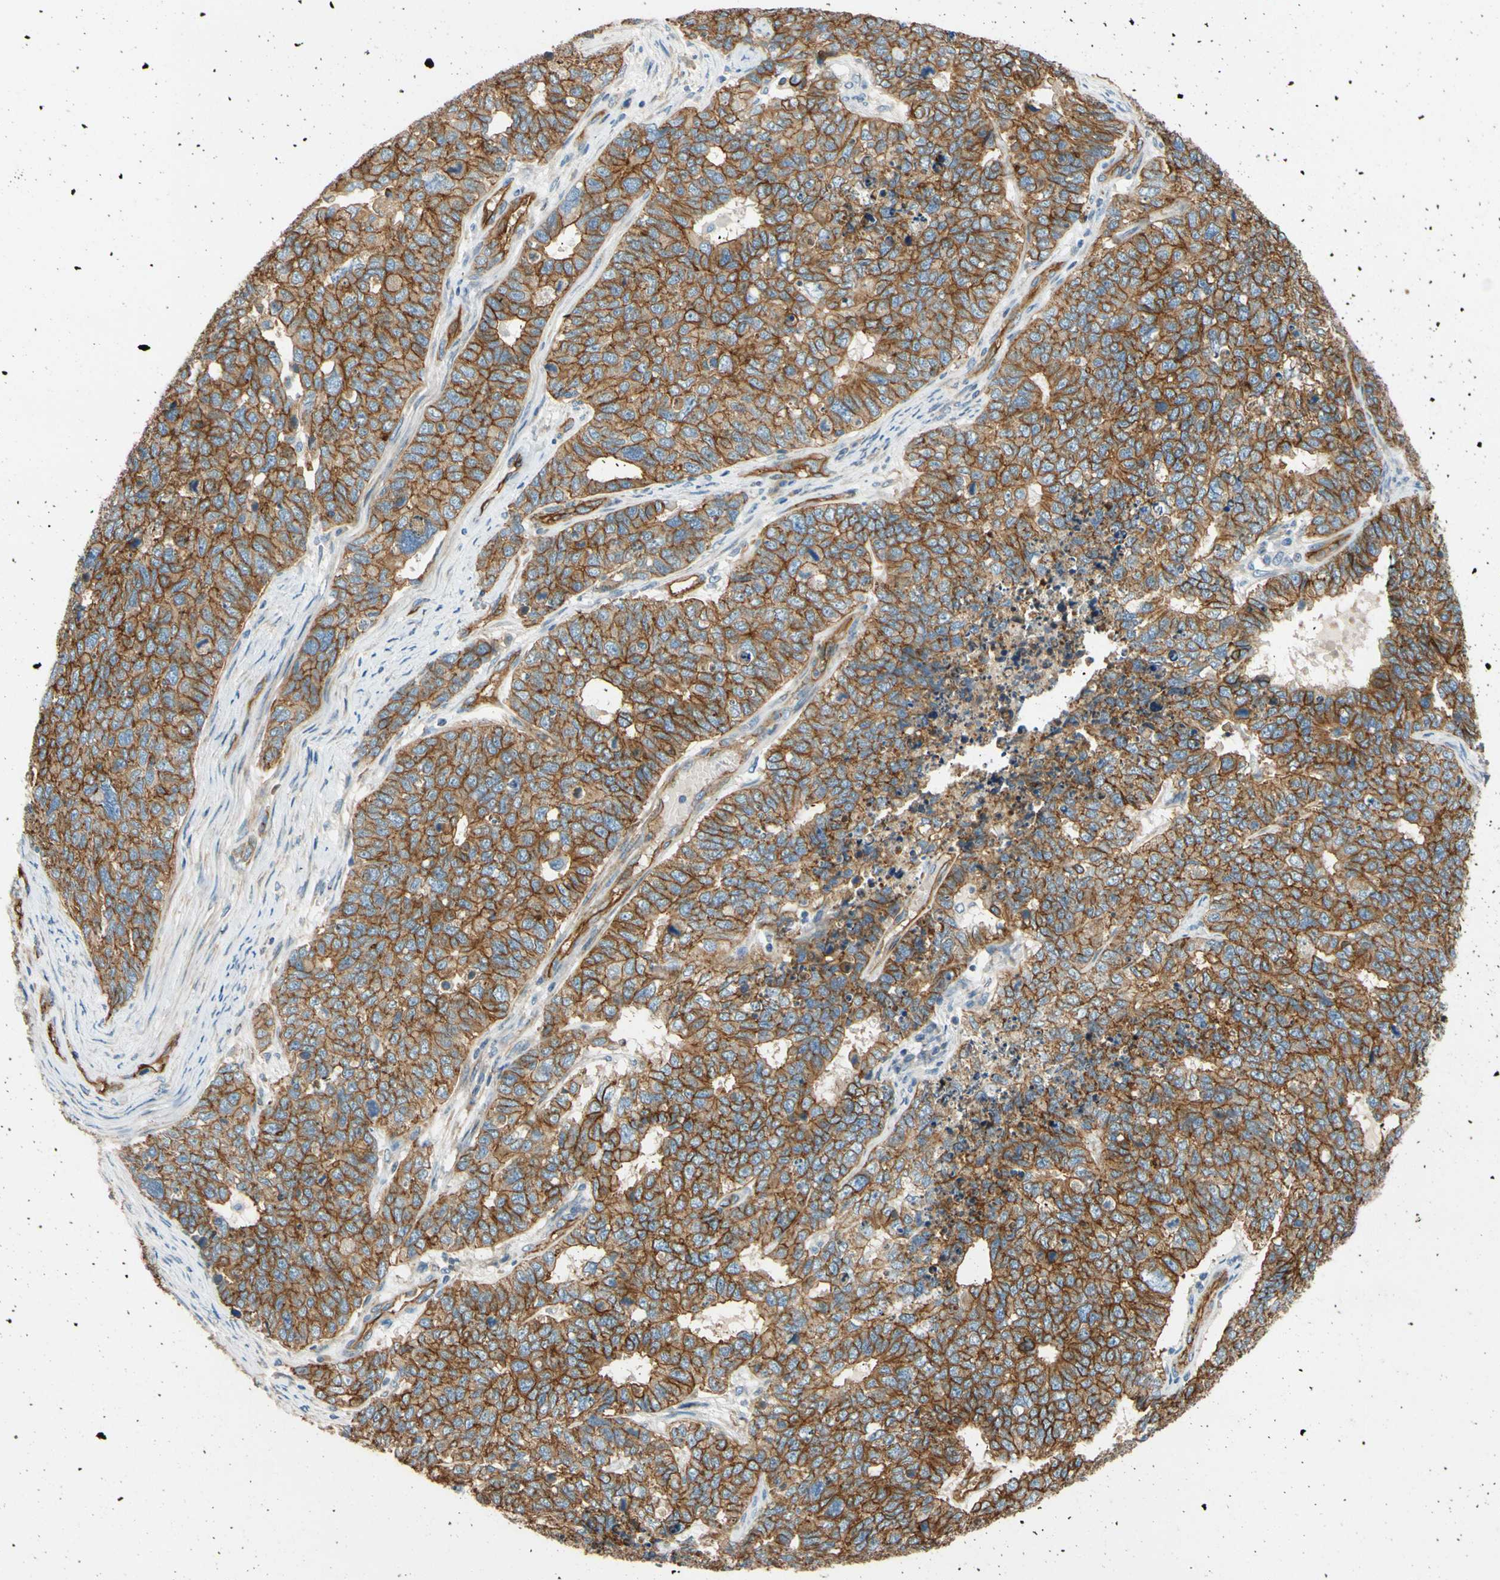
{"staining": {"intensity": "strong", "quantity": ">75%", "location": "cytoplasmic/membranous"}, "tissue": "cervical cancer", "cell_type": "Tumor cells", "image_type": "cancer", "snomed": [{"axis": "morphology", "description": "Squamous cell carcinoma, NOS"}, {"axis": "topography", "description": "Cervix"}], "caption": "IHC (DAB) staining of cervical cancer shows strong cytoplasmic/membranous protein expression in approximately >75% of tumor cells.", "gene": "SPTAN1", "patient": {"sex": "female", "age": 63}}